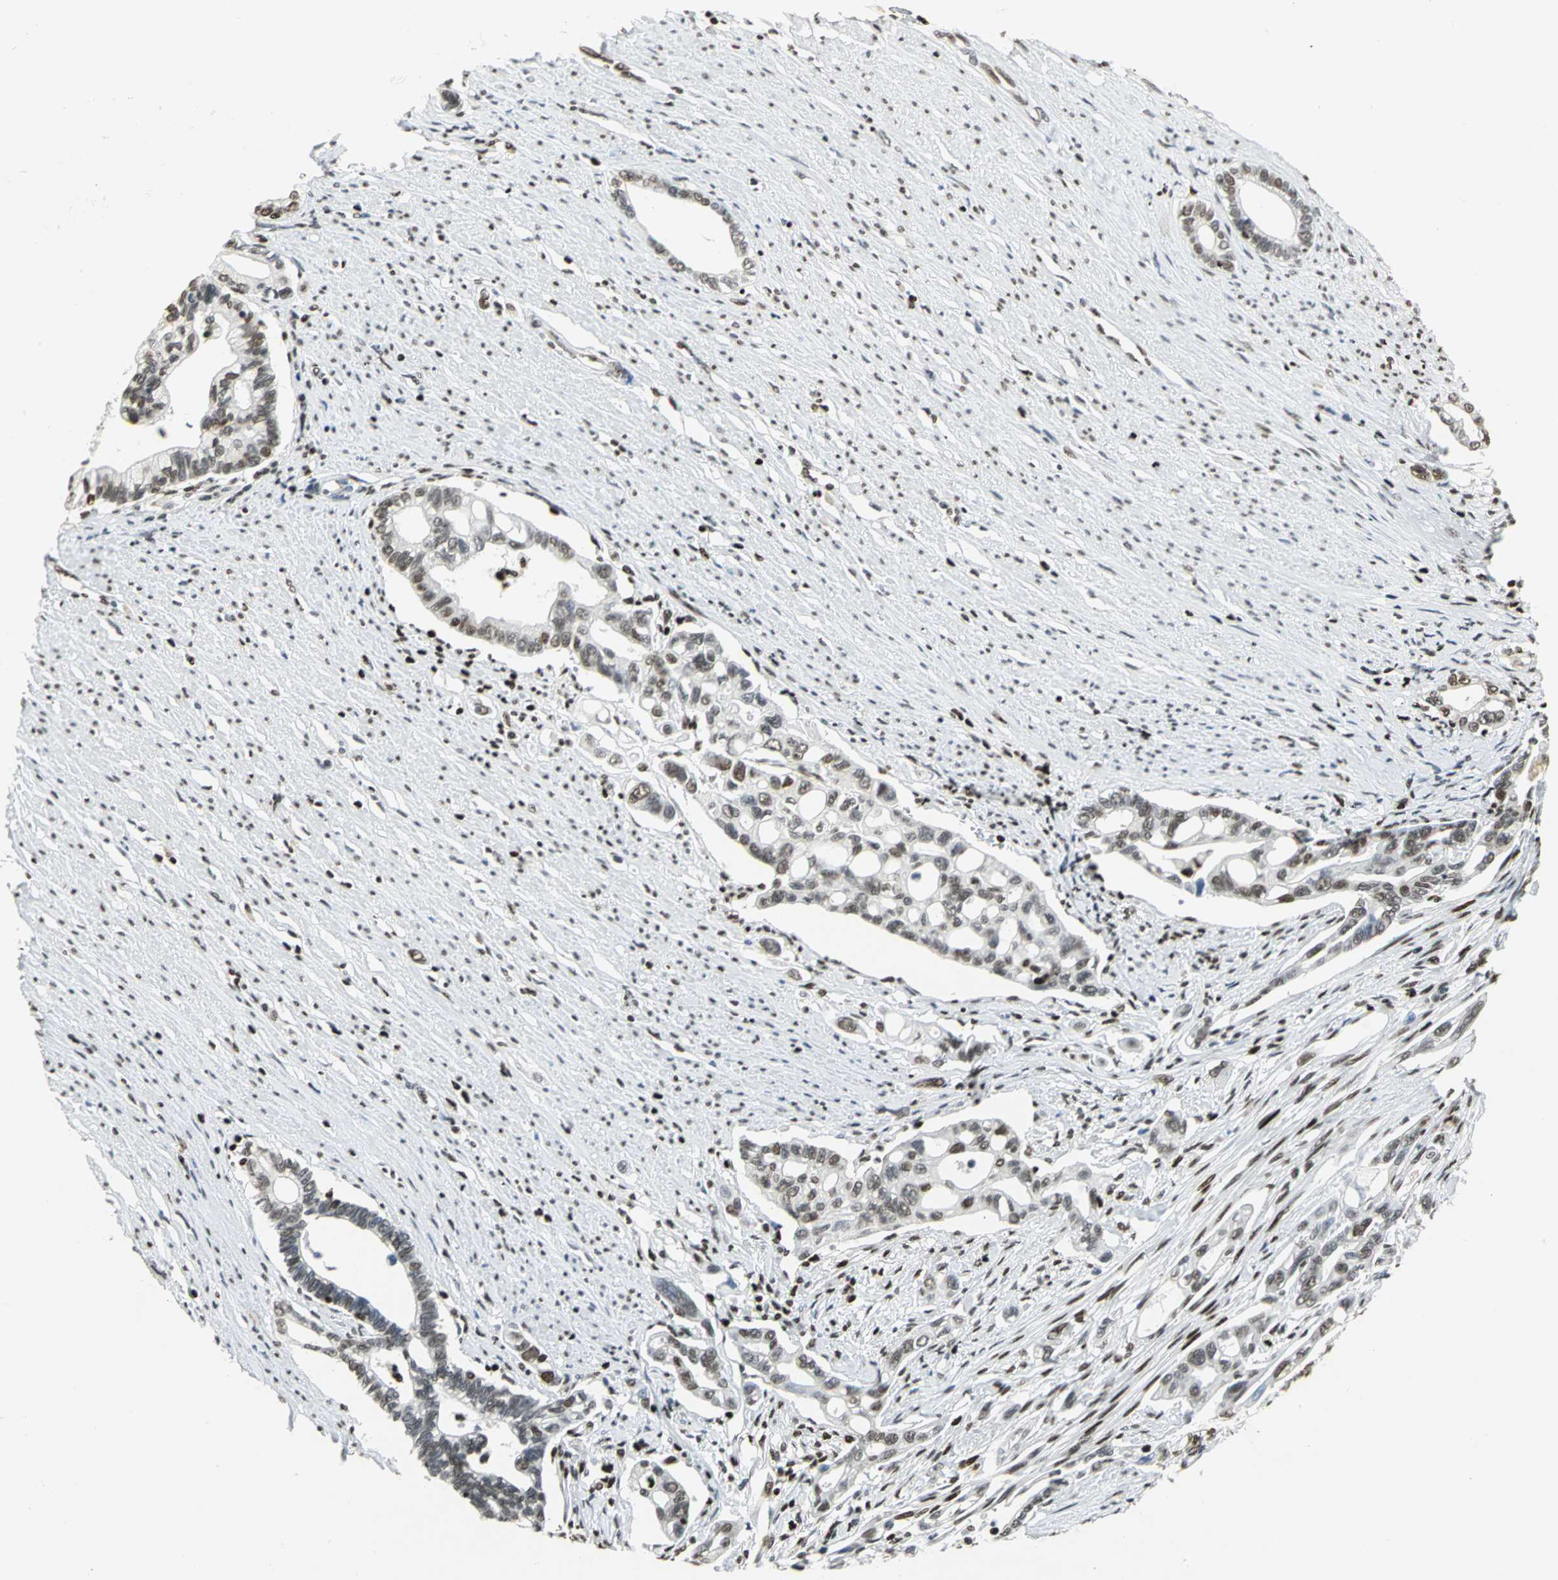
{"staining": {"intensity": "moderate", "quantity": ">75%", "location": "nuclear"}, "tissue": "pancreatic cancer", "cell_type": "Tumor cells", "image_type": "cancer", "snomed": [{"axis": "morphology", "description": "Normal tissue, NOS"}, {"axis": "topography", "description": "Pancreas"}], "caption": "IHC of pancreatic cancer shows medium levels of moderate nuclear staining in about >75% of tumor cells.", "gene": "HNRNPD", "patient": {"sex": "male", "age": 42}}